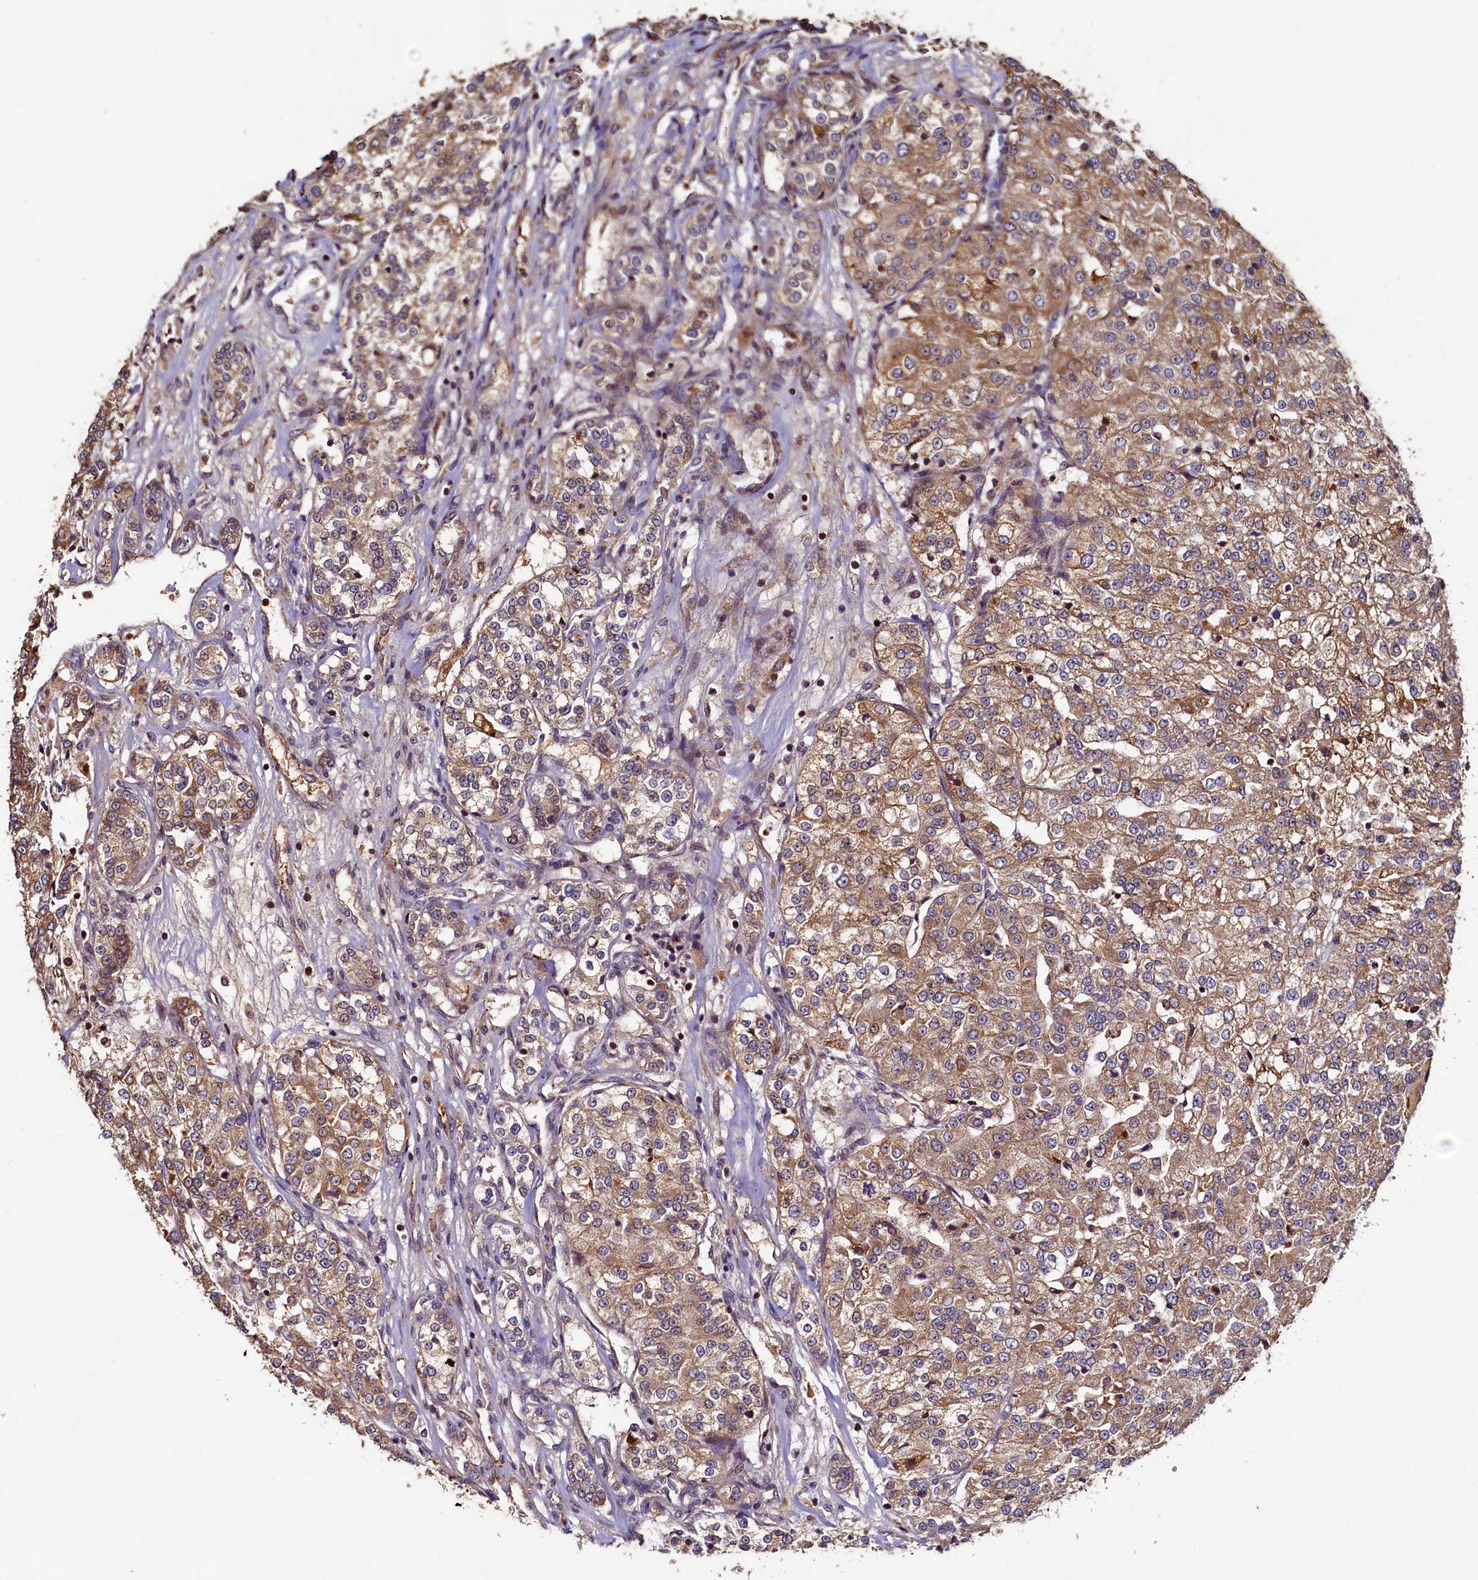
{"staining": {"intensity": "moderate", "quantity": ">75%", "location": "cytoplasmic/membranous"}, "tissue": "renal cancer", "cell_type": "Tumor cells", "image_type": "cancer", "snomed": [{"axis": "morphology", "description": "Adenocarcinoma, NOS"}, {"axis": "topography", "description": "Kidney"}], "caption": "Renal adenocarcinoma was stained to show a protein in brown. There is medium levels of moderate cytoplasmic/membranous staining in approximately >75% of tumor cells.", "gene": "NCKAP5L", "patient": {"sex": "female", "age": 63}}